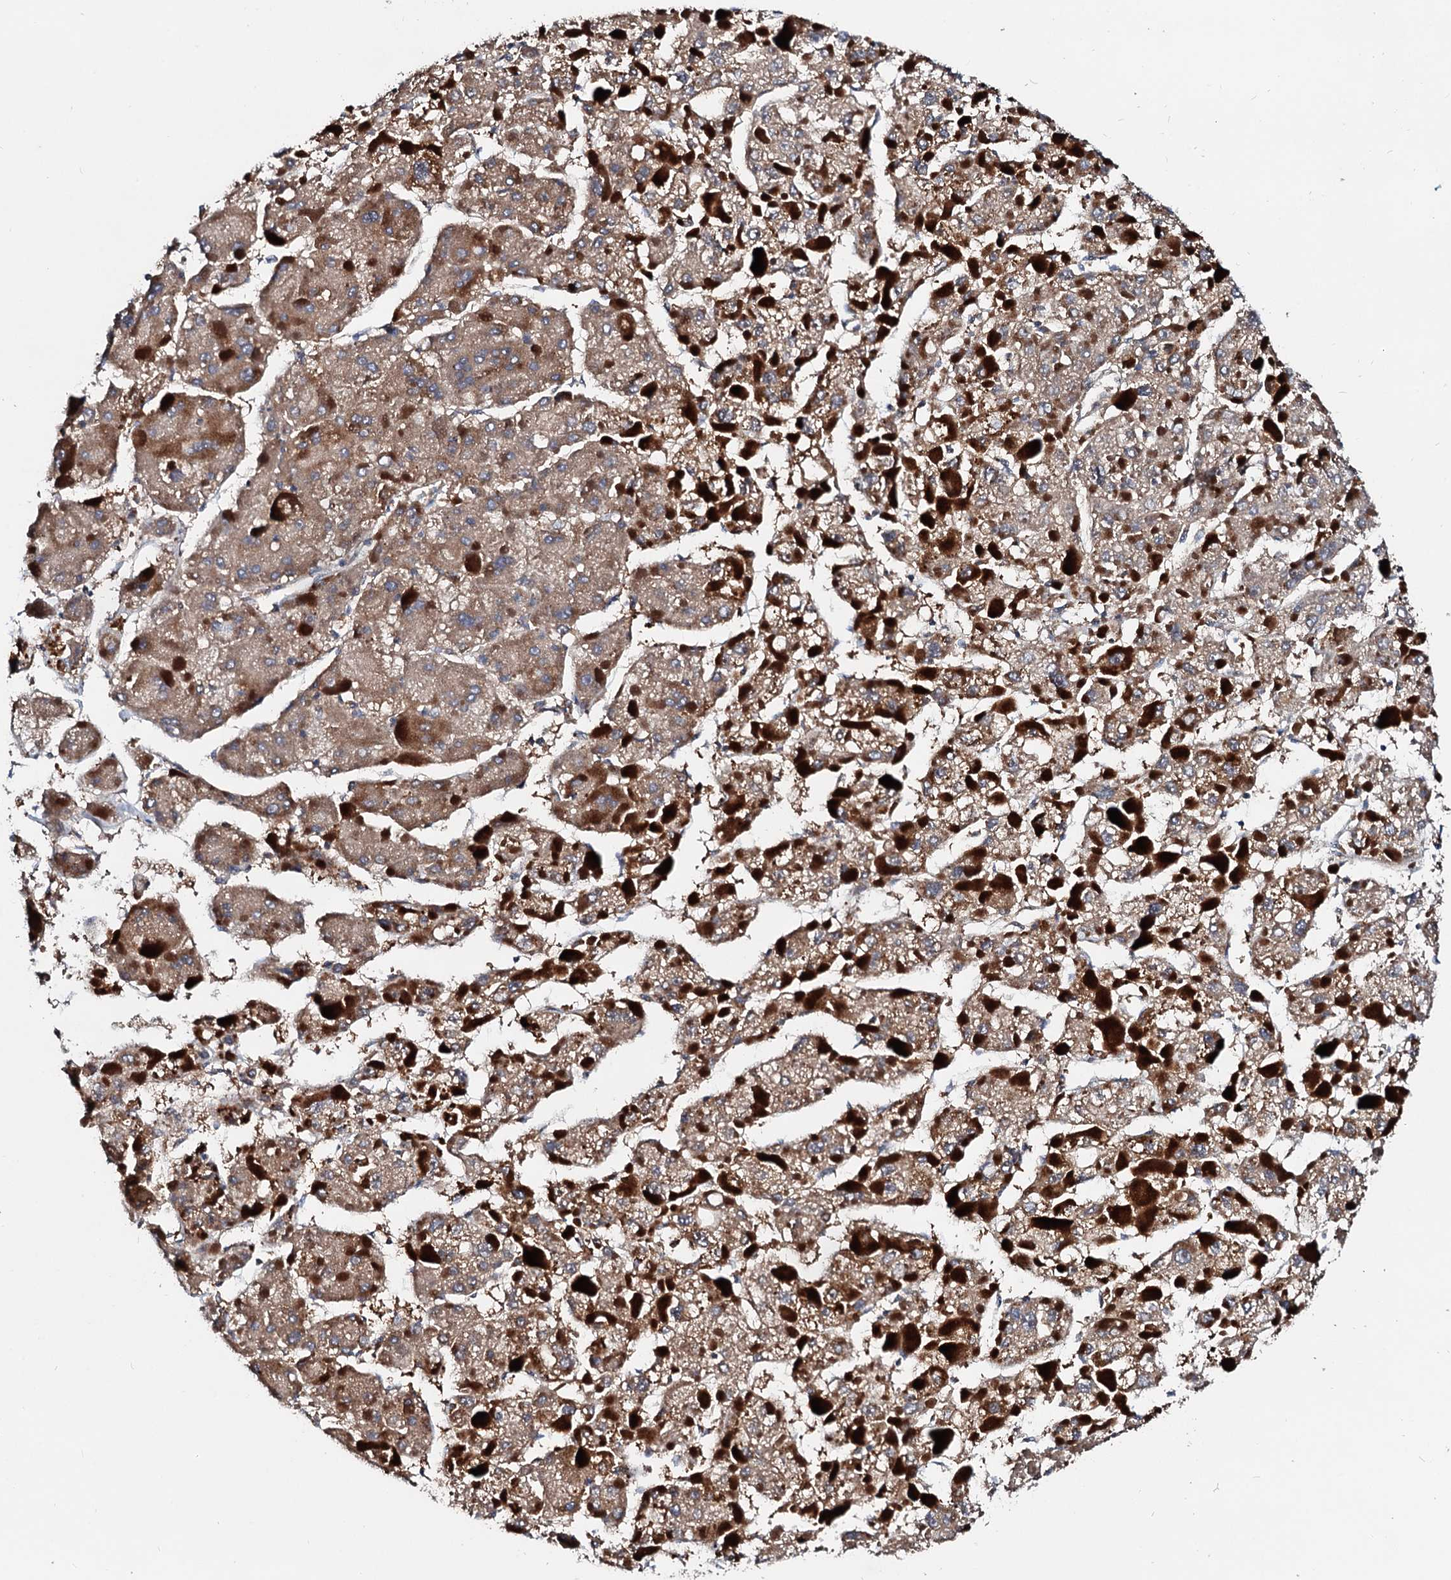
{"staining": {"intensity": "moderate", "quantity": ">75%", "location": "cytoplasmic/membranous"}, "tissue": "liver cancer", "cell_type": "Tumor cells", "image_type": "cancer", "snomed": [{"axis": "morphology", "description": "Carcinoma, Hepatocellular, NOS"}, {"axis": "topography", "description": "Liver"}], "caption": "Liver hepatocellular carcinoma stained with a protein marker demonstrates moderate staining in tumor cells.", "gene": "FIBIN", "patient": {"sex": "female", "age": 73}}